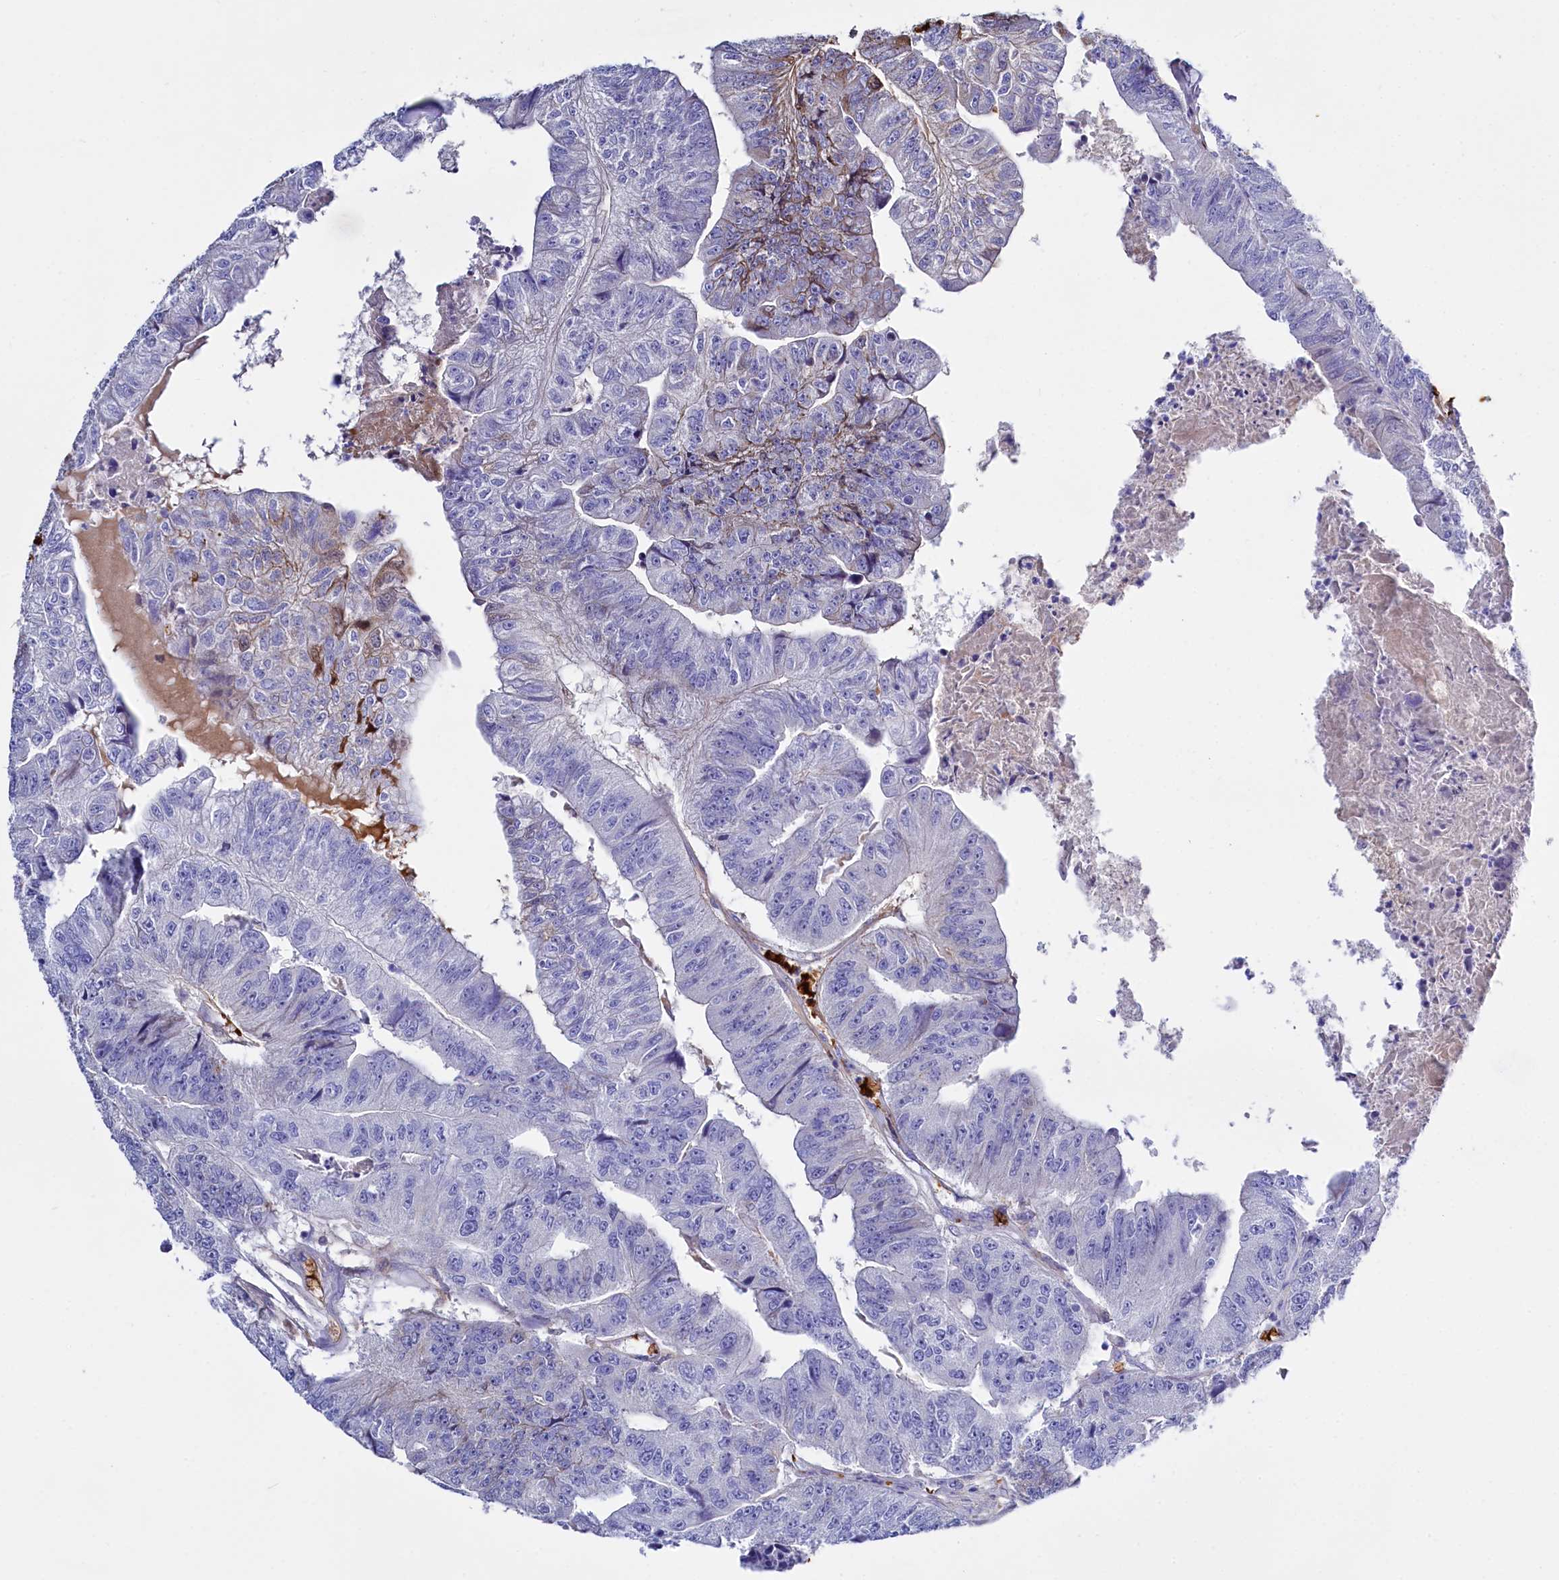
{"staining": {"intensity": "weak", "quantity": "<25%", "location": "cytoplasmic/membranous"}, "tissue": "colorectal cancer", "cell_type": "Tumor cells", "image_type": "cancer", "snomed": [{"axis": "morphology", "description": "Adenocarcinoma, NOS"}, {"axis": "topography", "description": "Colon"}], "caption": "Colorectal adenocarcinoma stained for a protein using IHC displays no positivity tumor cells.", "gene": "RPUSD3", "patient": {"sex": "female", "age": 67}}